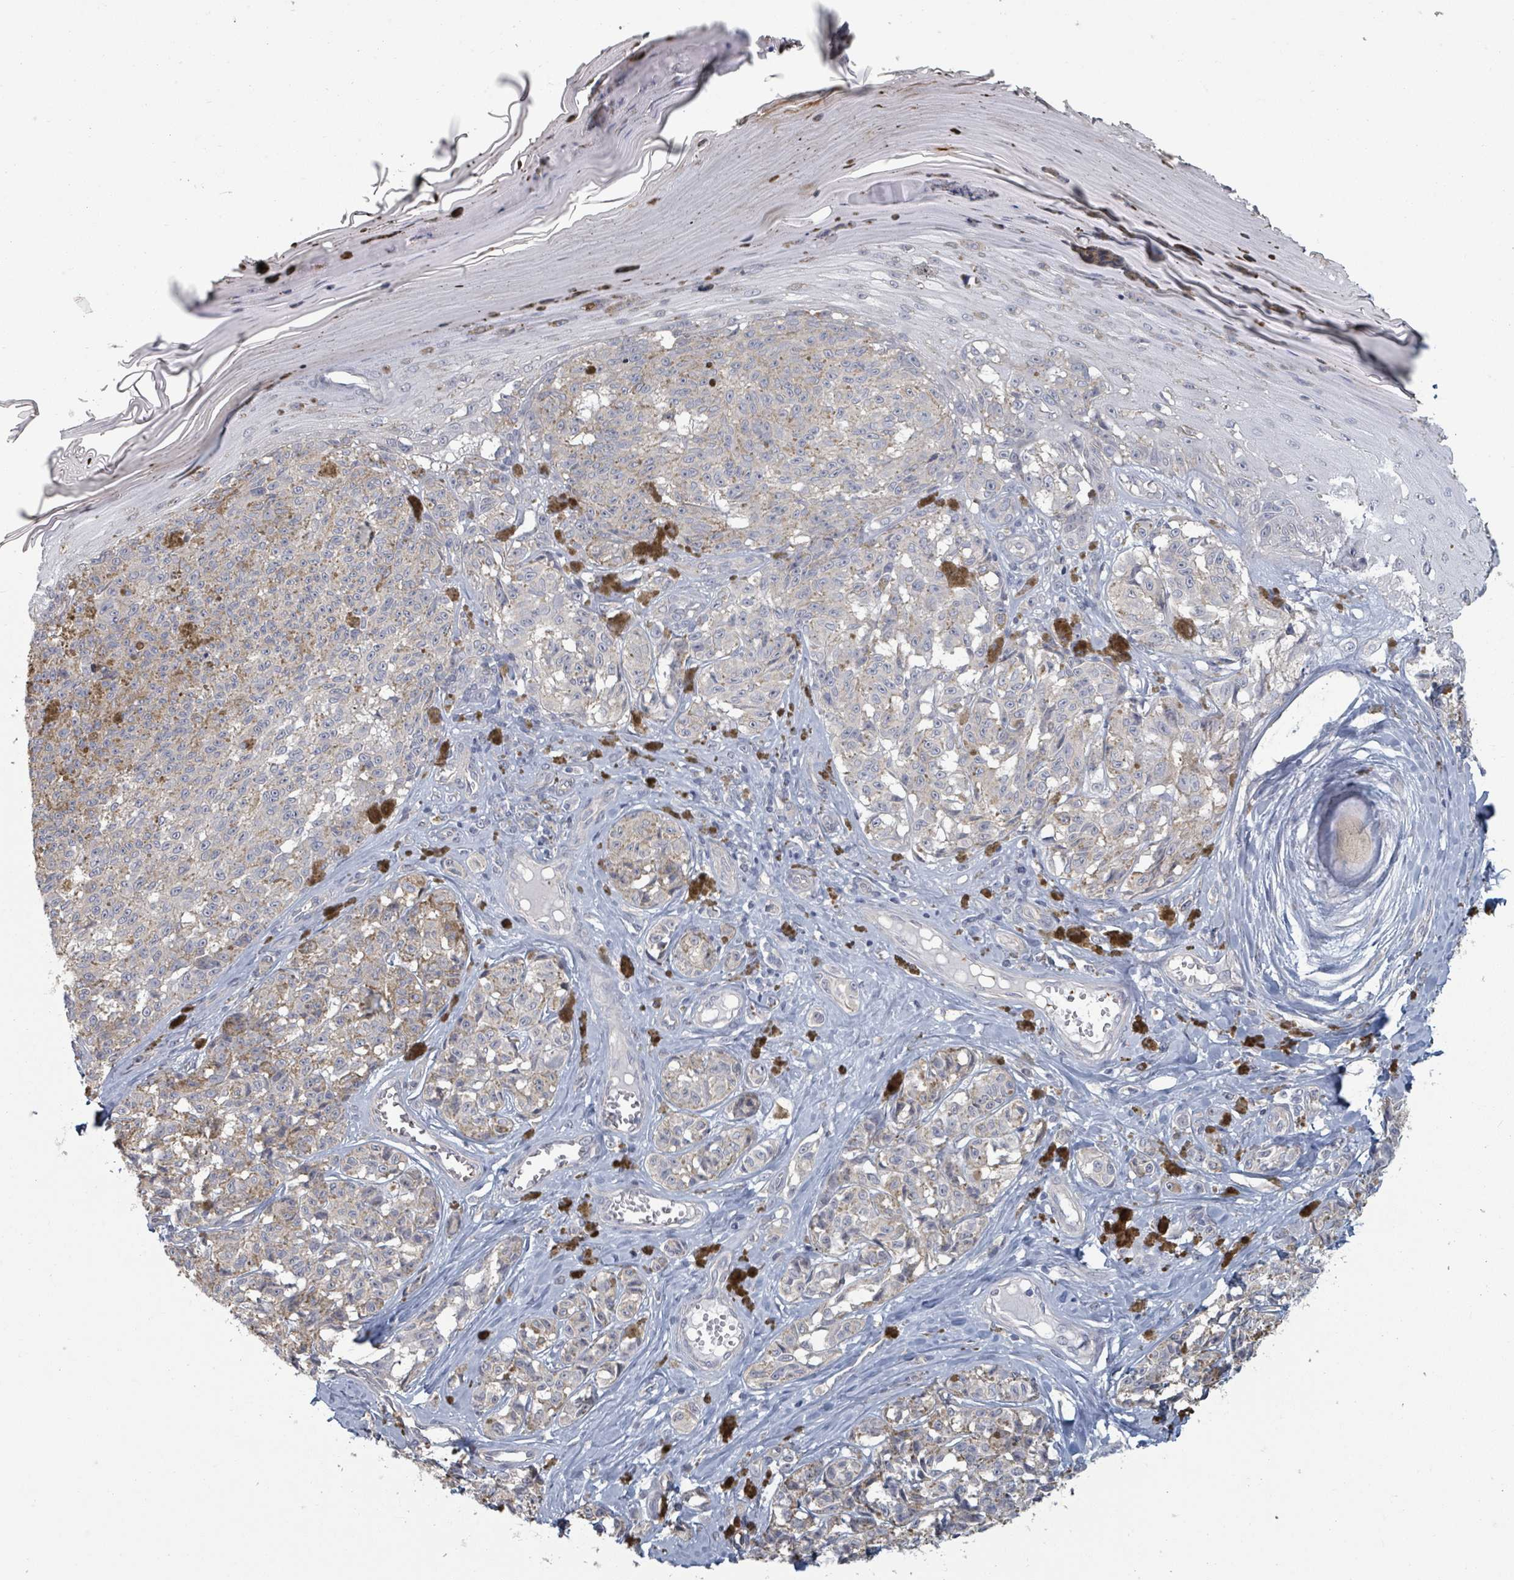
{"staining": {"intensity": "weak", "quantity": "<25%", "location": "cytoplasmic/membranous"}, "tissue": "melanoma", "cell_type": "Tumor cells", "image_type": "cancer", "snomed": [{"axis": "morphology", "description": "Malignant melanoma, NOS"}, {"axis": "topography", "description": "Skin"}], "caption": "Malignant melanoma was stained to show a protein in brown. There is no significant staining in tumor cells. (DAB immunohistochemistry (IHC) with hematoxylin counter stain).", "gene": "PLAUR", "patient": {"sex": "female", "age": 65}}